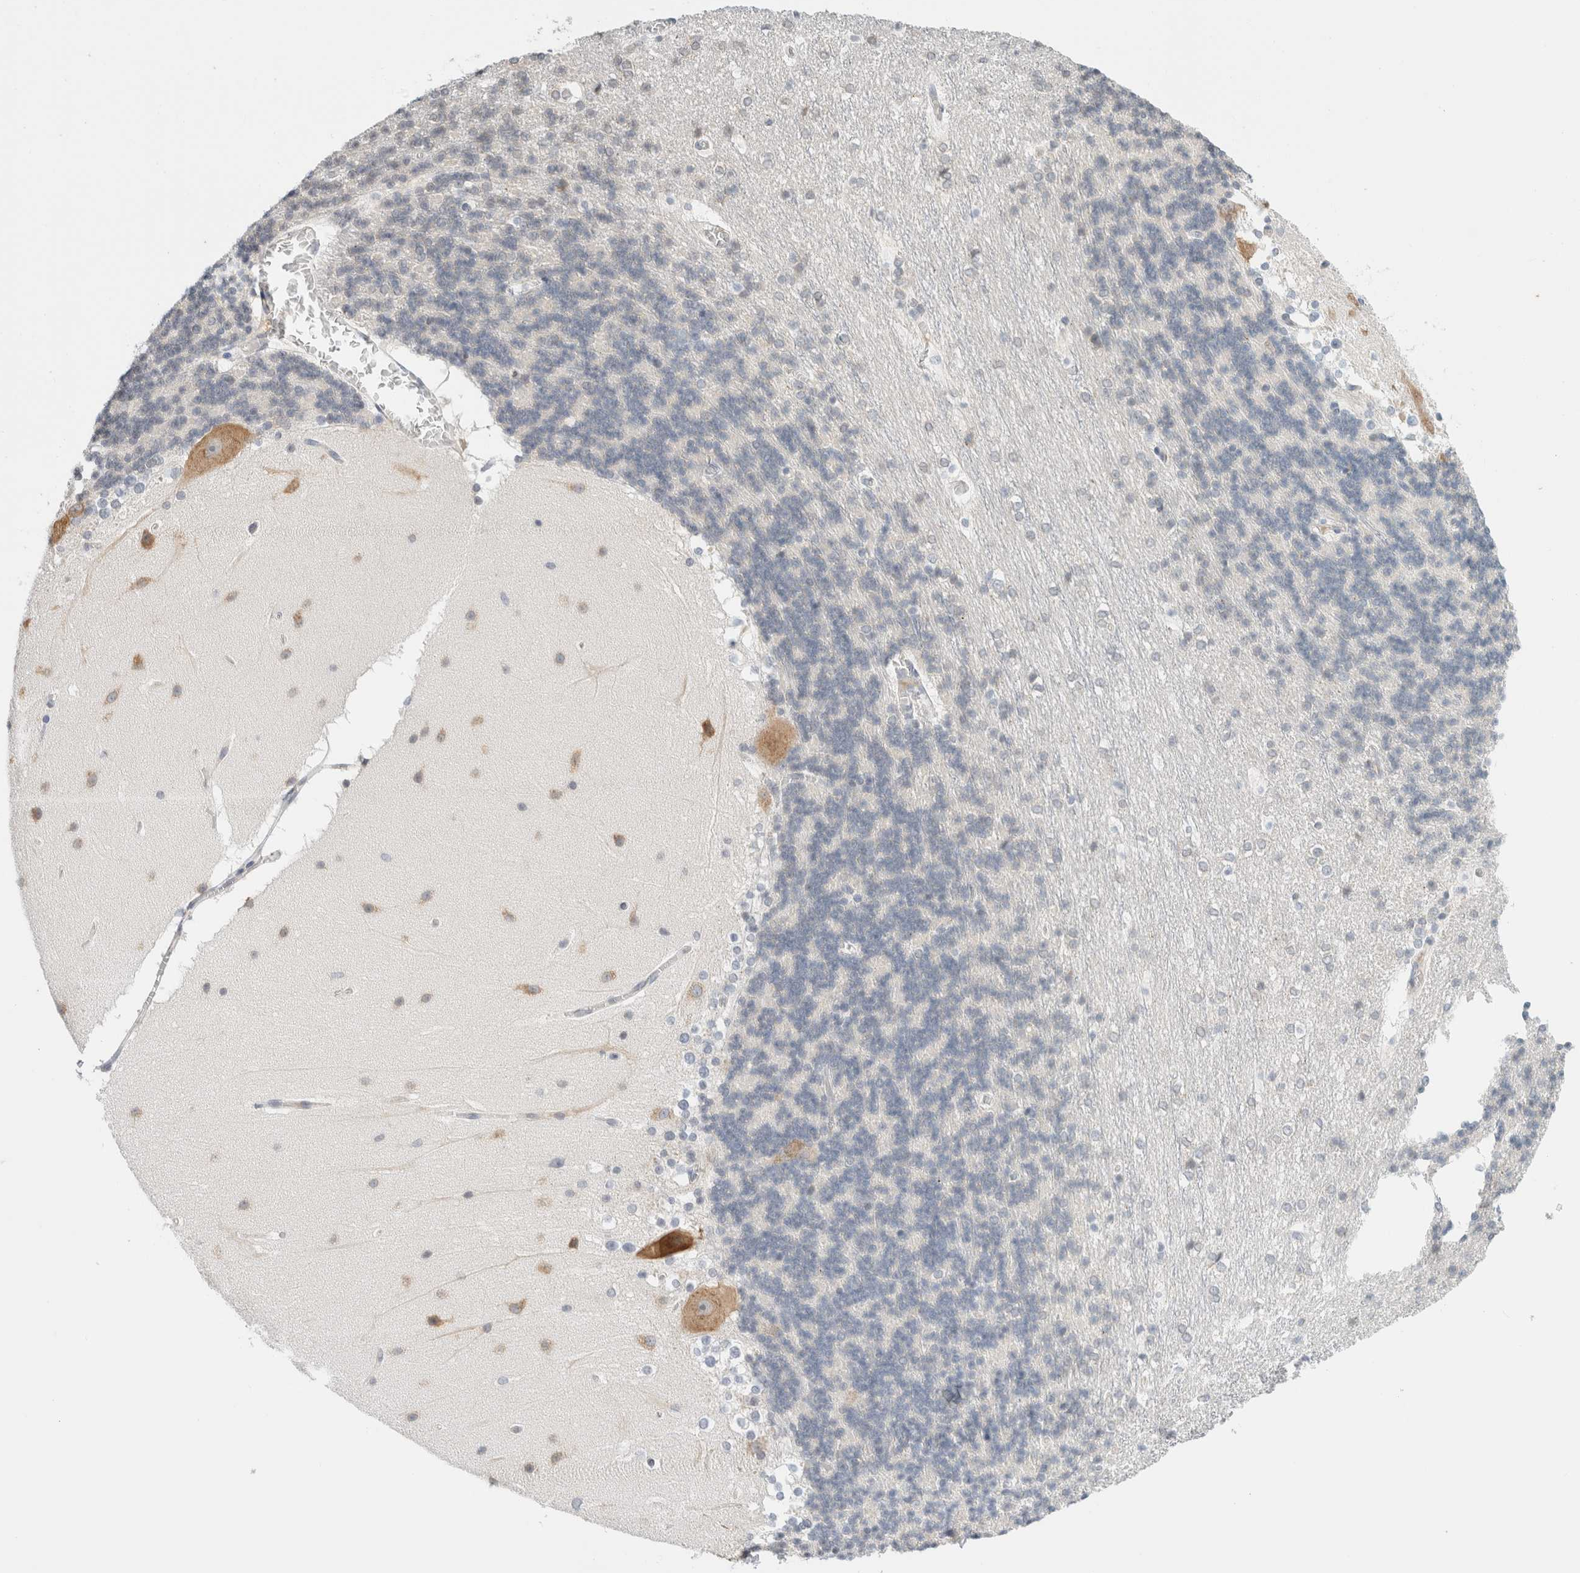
{"staining": {"intensity": "negative", "quantity": "none", "location": "none"}, "tissue": "cerebellum", "cell_type": "Cells in granular layer", "image_type": "normal", "snomed": [{"axis": "morphology", "description": "Normal tissue, NOS"}, {"axis": "topography", "description": "Cerebellum"}], "caption": "A high-resolution photomicrograph shows IHC staining of benign cerebellum, which demonstrates no significant staining in cells in granular layer.", "gene": "SPRTN", "patient": {"sex": "female", "age": 19}}